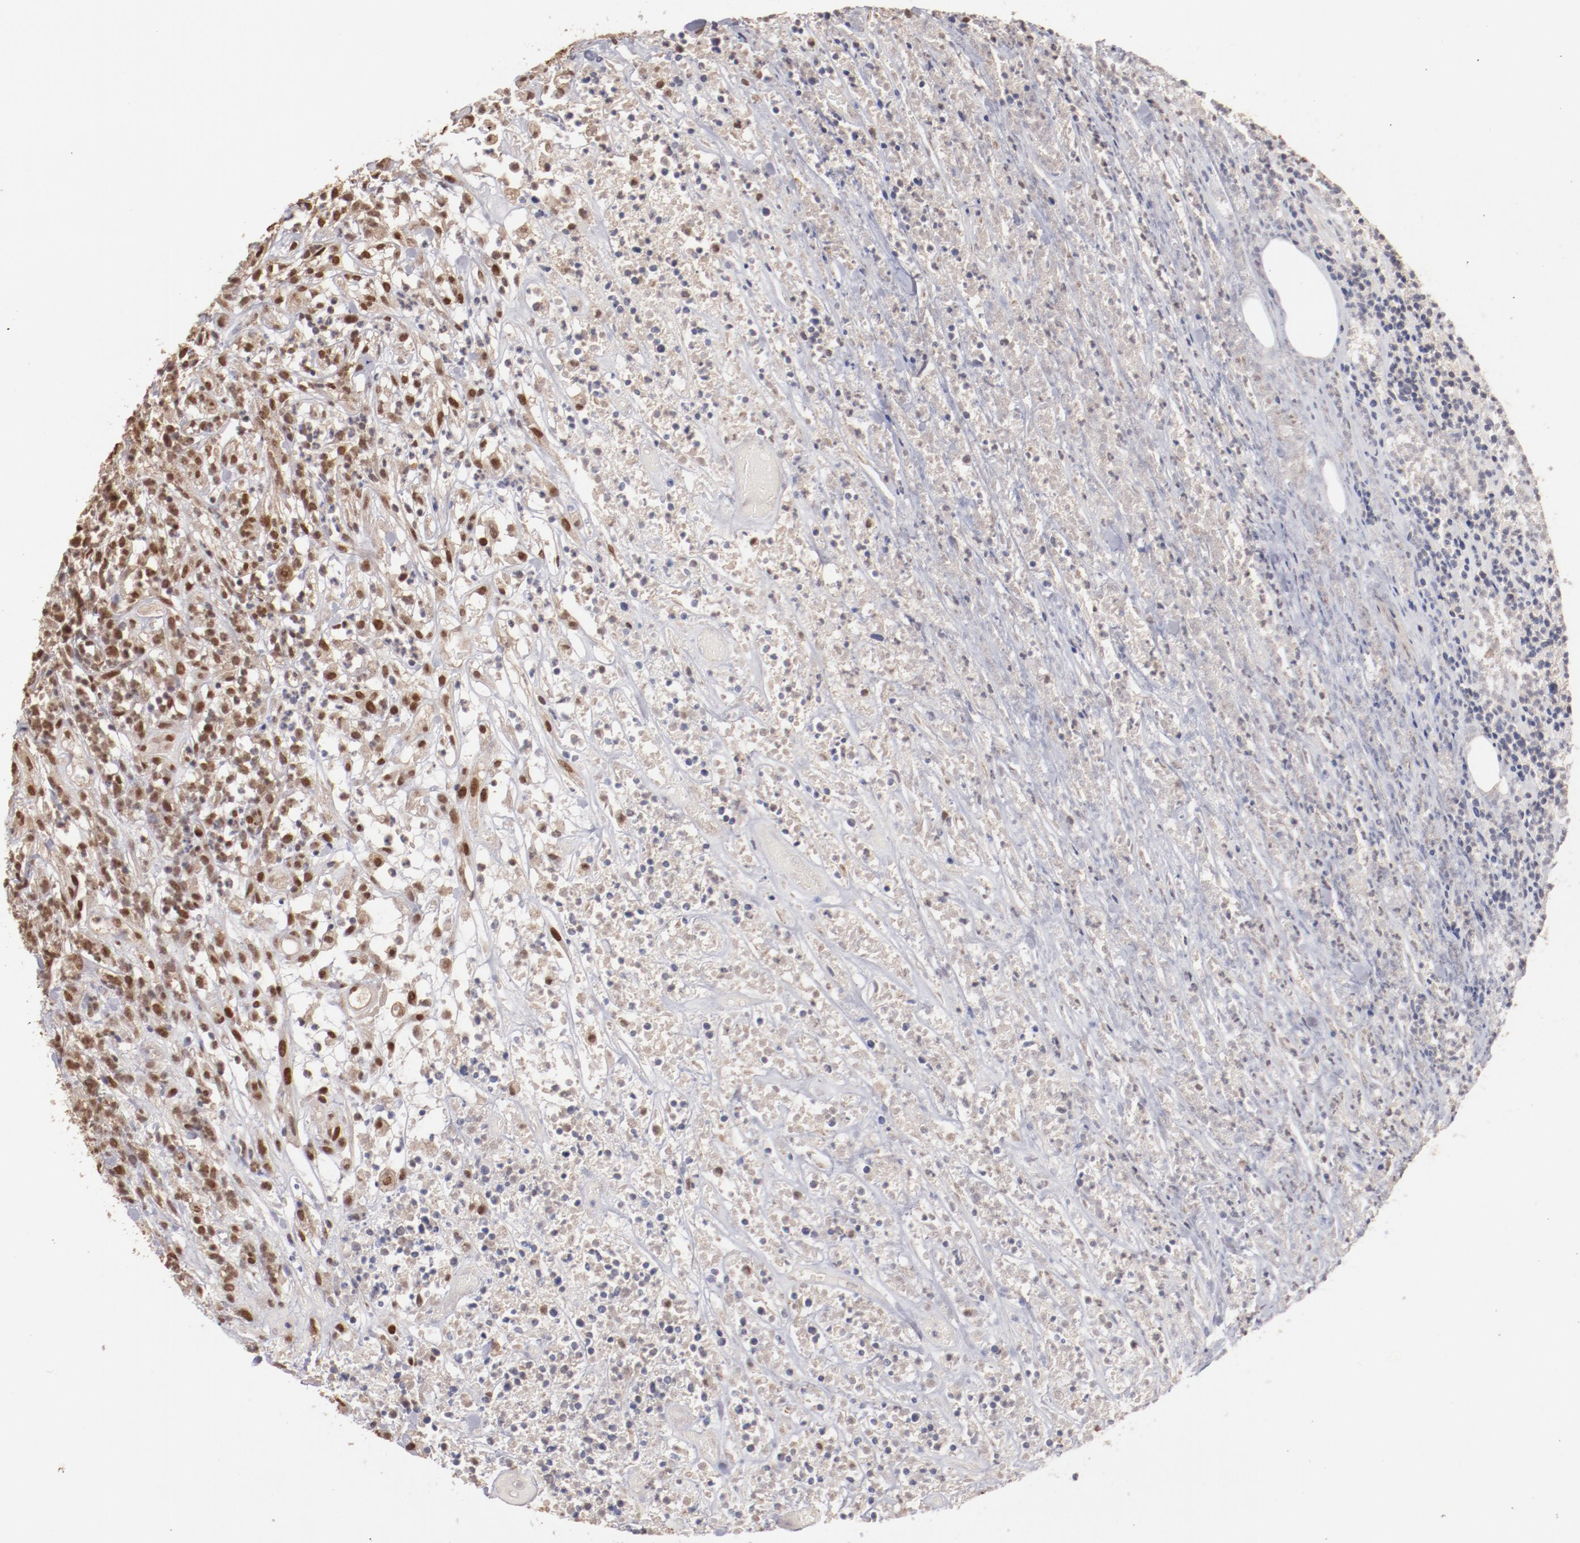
{"staining": {"intensity": "weak", "quantity": ">75%", "location": "nuclear"}, "tissue": "lymphoma", "cell_type": "Tumor cells", "image_type": "cancer", "snomed": [{"axis": "morphology", "description": "Malignant lymphoma, non-Hodgkin's type, High grade"}, {"axis": "topography", "description": "Lymph node"}], "caption": "Weak nuclear protein positivity is seen in approximately >75% of tumor cells in lymphoma.", "gene": "CLOCK", "patient": {"sex": "female", "age": 73}}